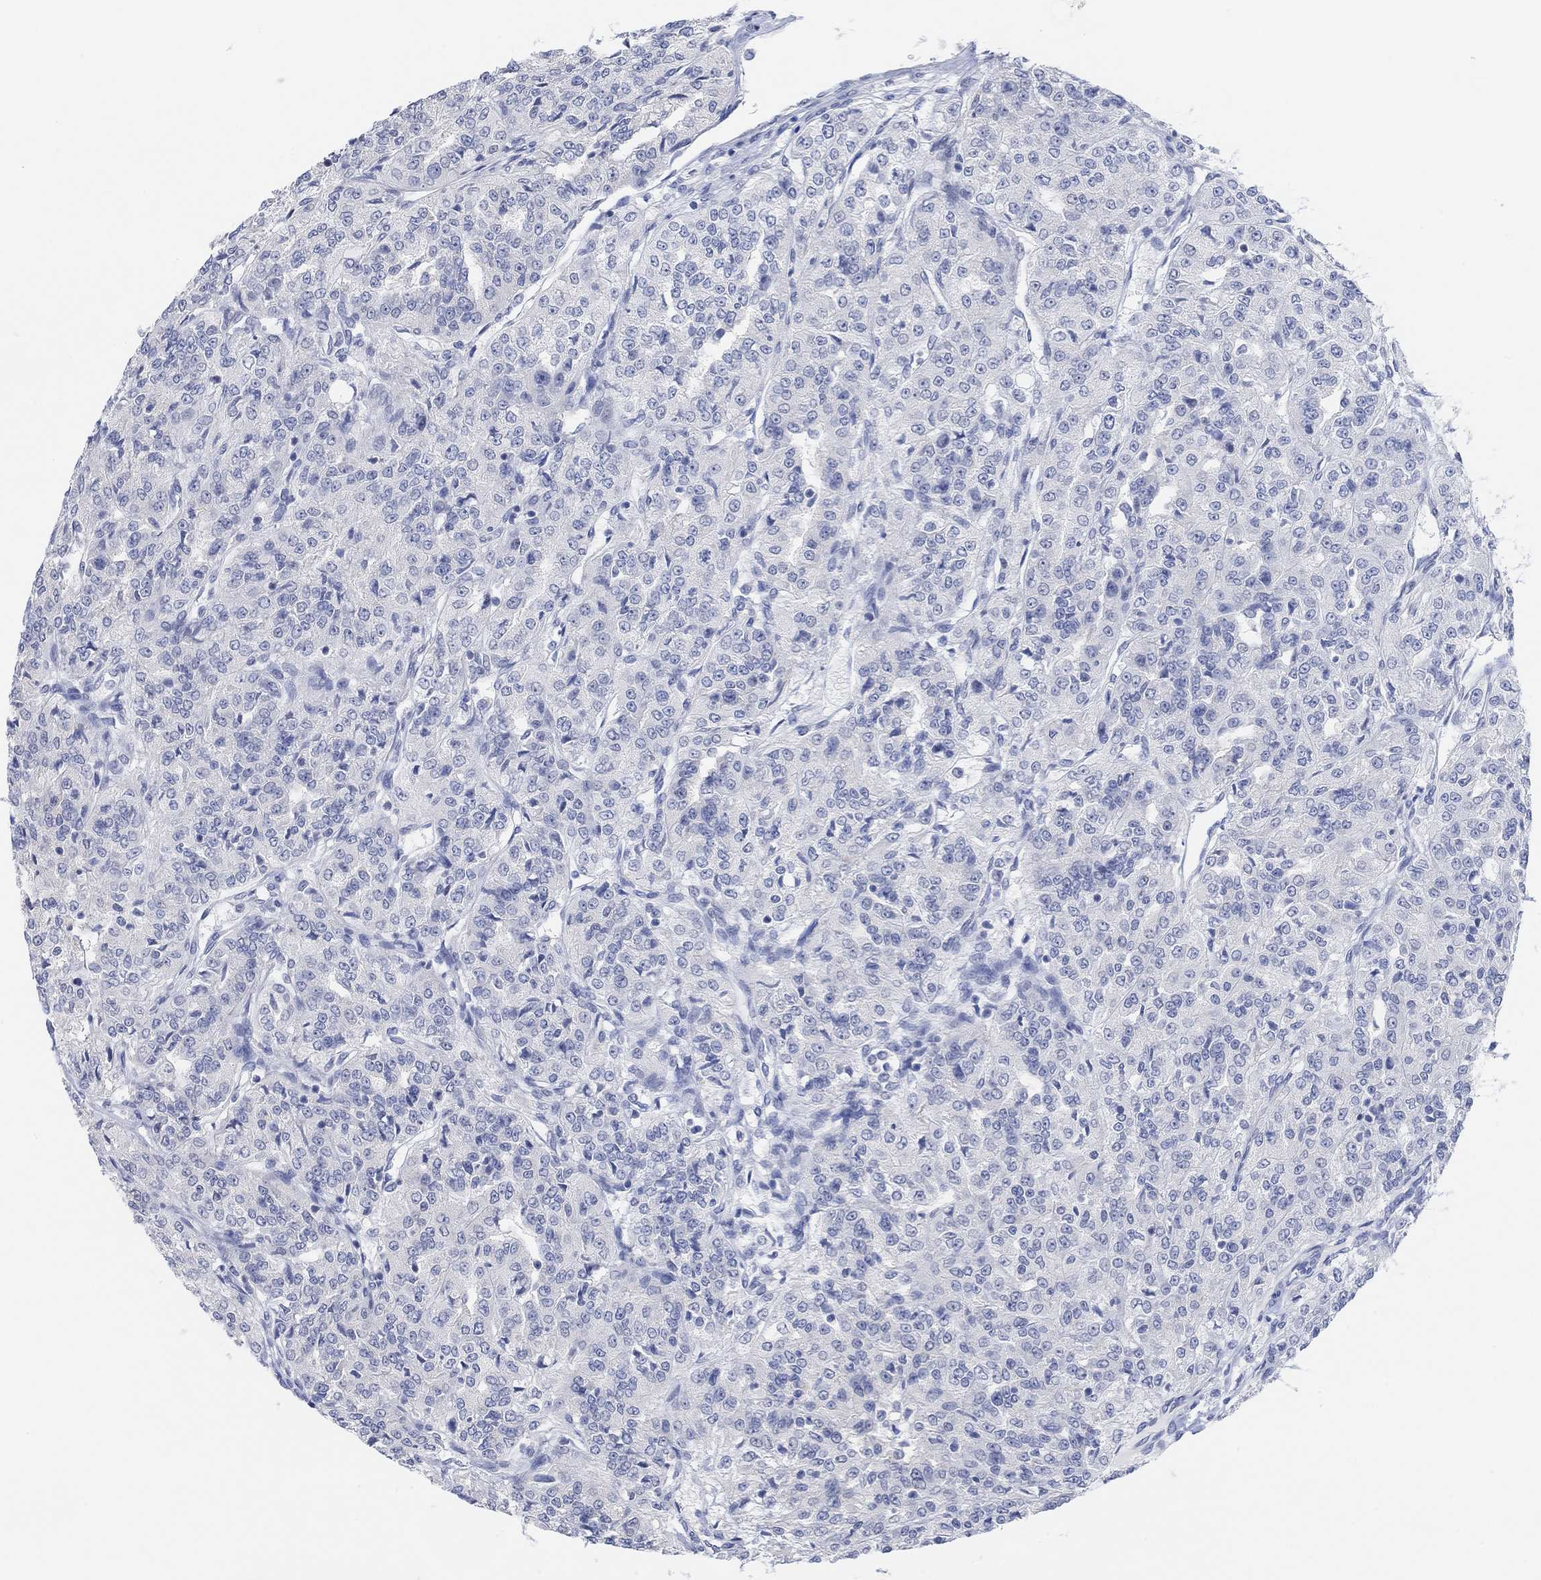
{"staining": {"intensity": "negative", "quantity": "none", "location": "none"}, "tissue": "renal cancer", "cell_type": "Tumor cells", "image_type": "cancer", "snomed": [{"axis": "morphology", "description": "Adenocarcinoma, NOS"}, {"axis": "topography", "description": "Kidney"}], "caption": "Tumor cells show no significant positivity in renal cancer (adenocarcinoma).", "gene": "MUC1", "patient": {"sex": "female", "age": 63}}